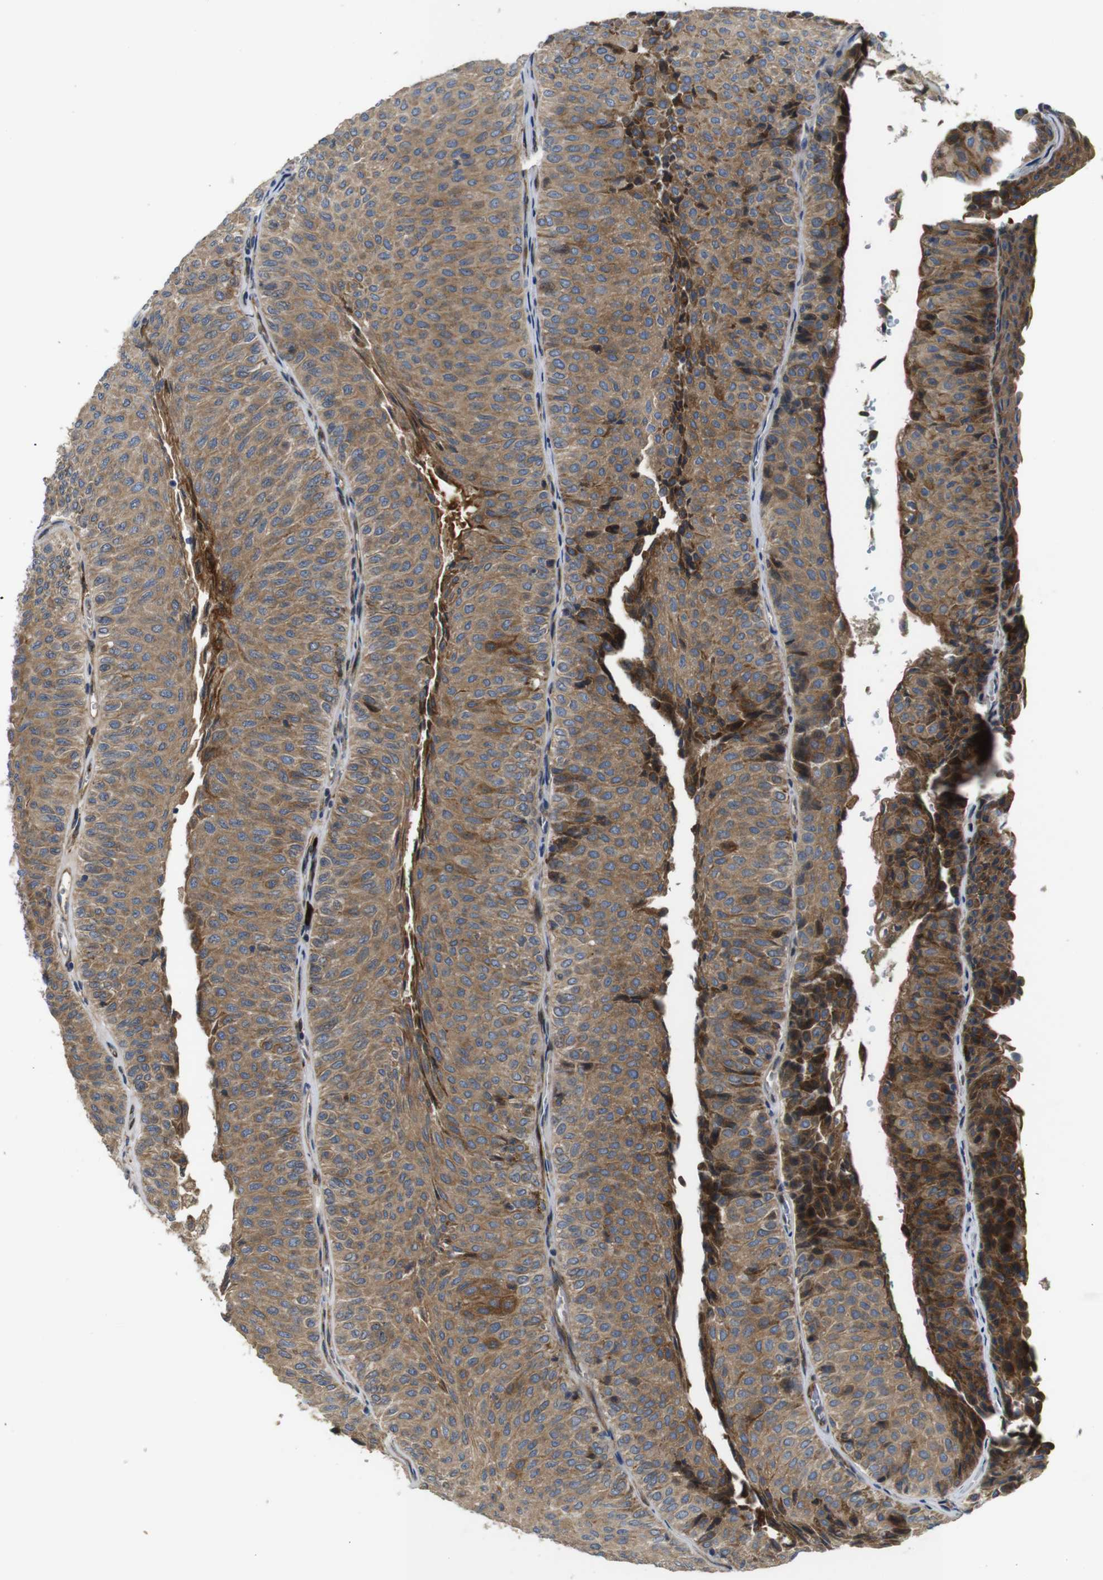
{"staining": {"intensity": "moderate", "quantity": ">75%", "location": "cytoplasmic/membranous"}, "tissue": "urothelial cancer", "cell_type": "Tumor cells", "image_type": "cancer", "snomed": [{"axis": "morphology", "description": "Urothelial carcinoma, Low grade"}, {"axis": "topography", "description": "Urinary bladder"}], "caption": "DAB immunohistochemical staining of urothelial cancer demonstrates moderate cytoplasmic/membranous protein staining in approximately >75% of tumor cells.", "gene": "UBE2G2", "patient": {"sex": "male", "age": 78}}